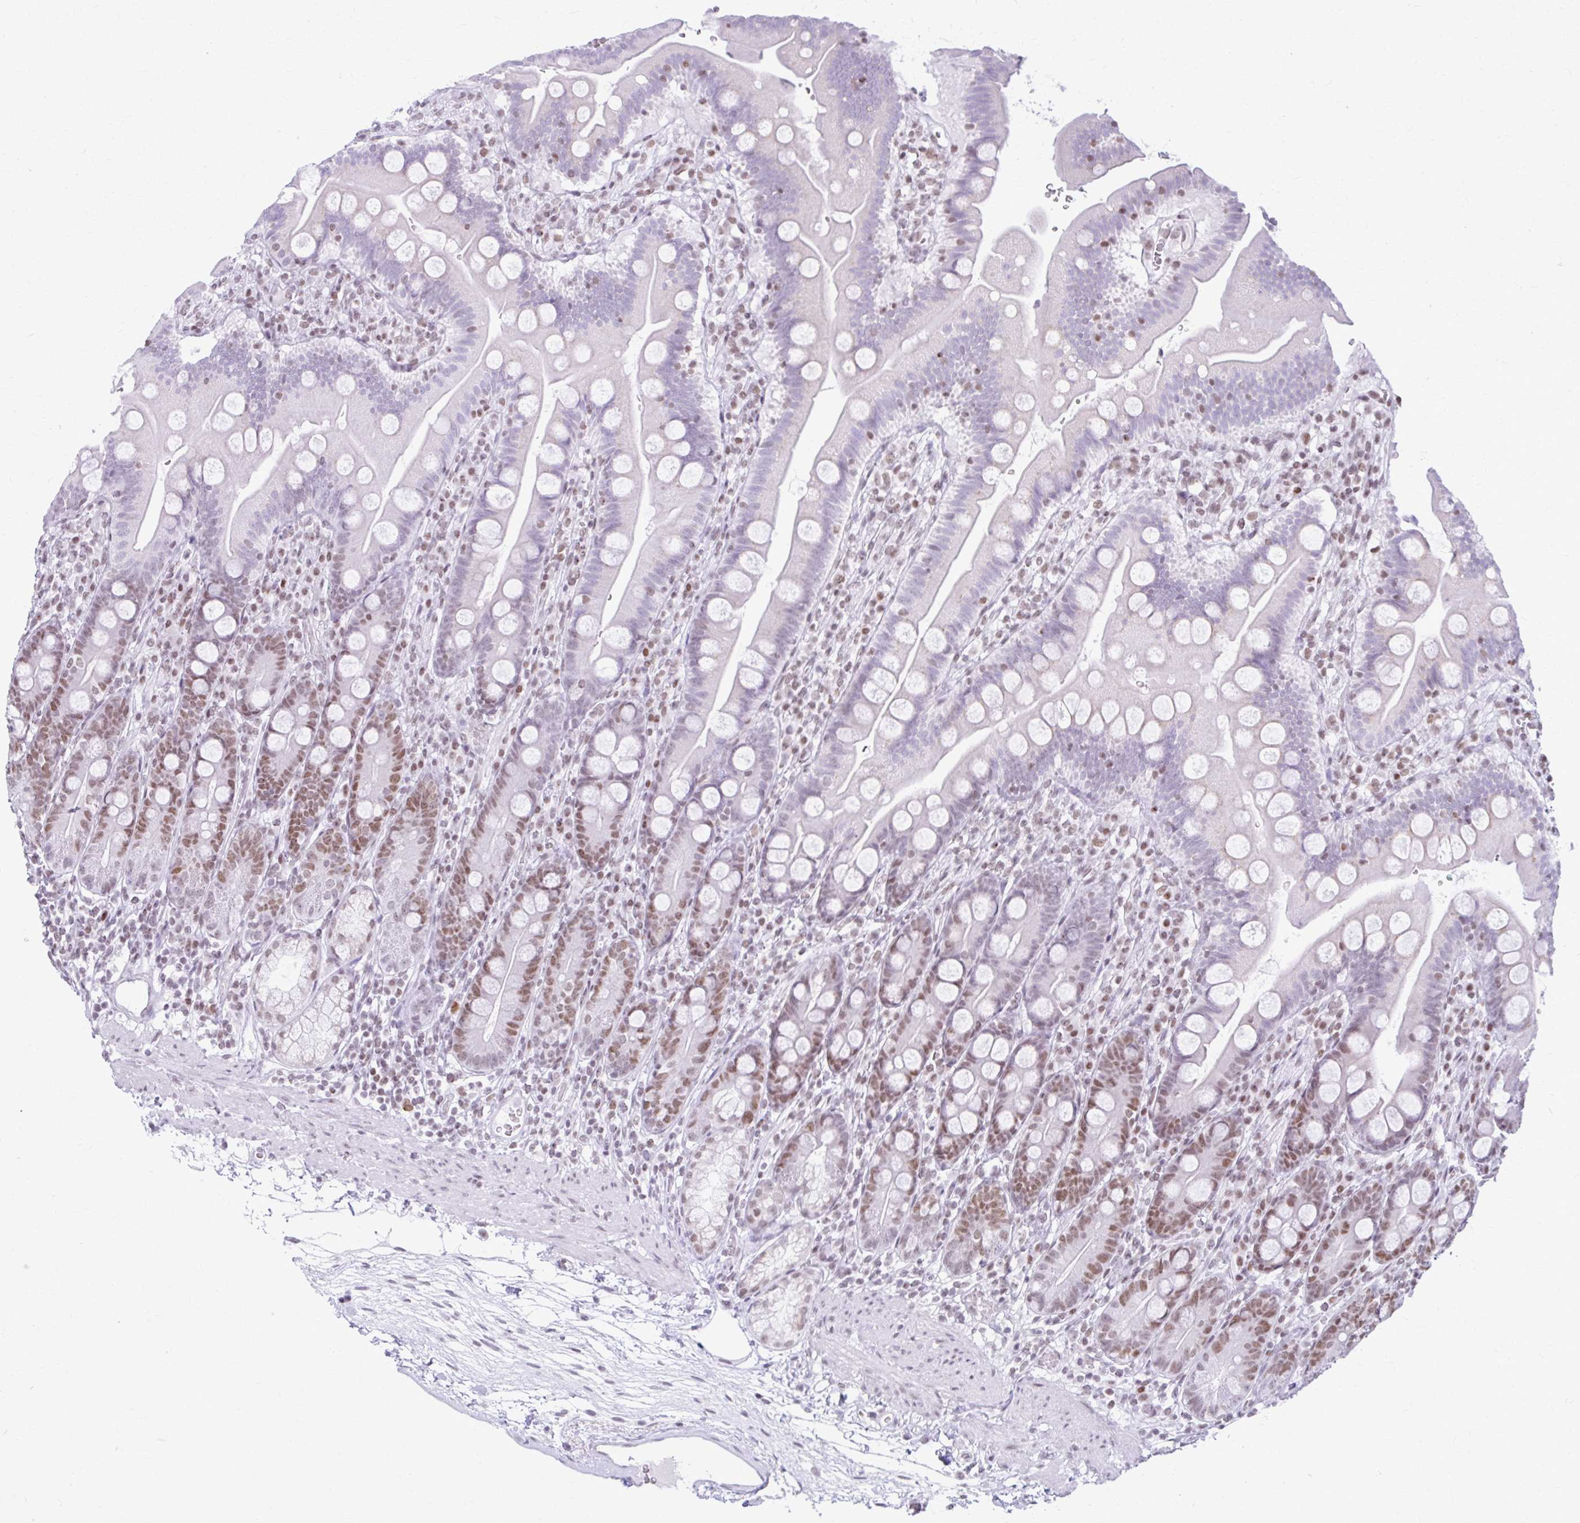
{"staining": {"intensity": "moderate", "quantity": "25%-75%", "location": "nuclear"}, "tissue": "duodenum", "cell_type": "Glandular cells", "image_type": "normal", "snomed": [{"axis": "morphology", "description": "Normal tissue, NOS"}, {"axis": "topography", "description": "Duodenum"}], "caption": "IHC of normal human duodenum exhibits medium levels of moderate nuclear expression in approximately 25%-75% of glandular cells. (Stains: DAB in brown, nuclei in blue, Microscopy: brightfield microscopy at high magnification).", "gene": "PABIR1", "patient": {"sex": "female", "age": 67}}